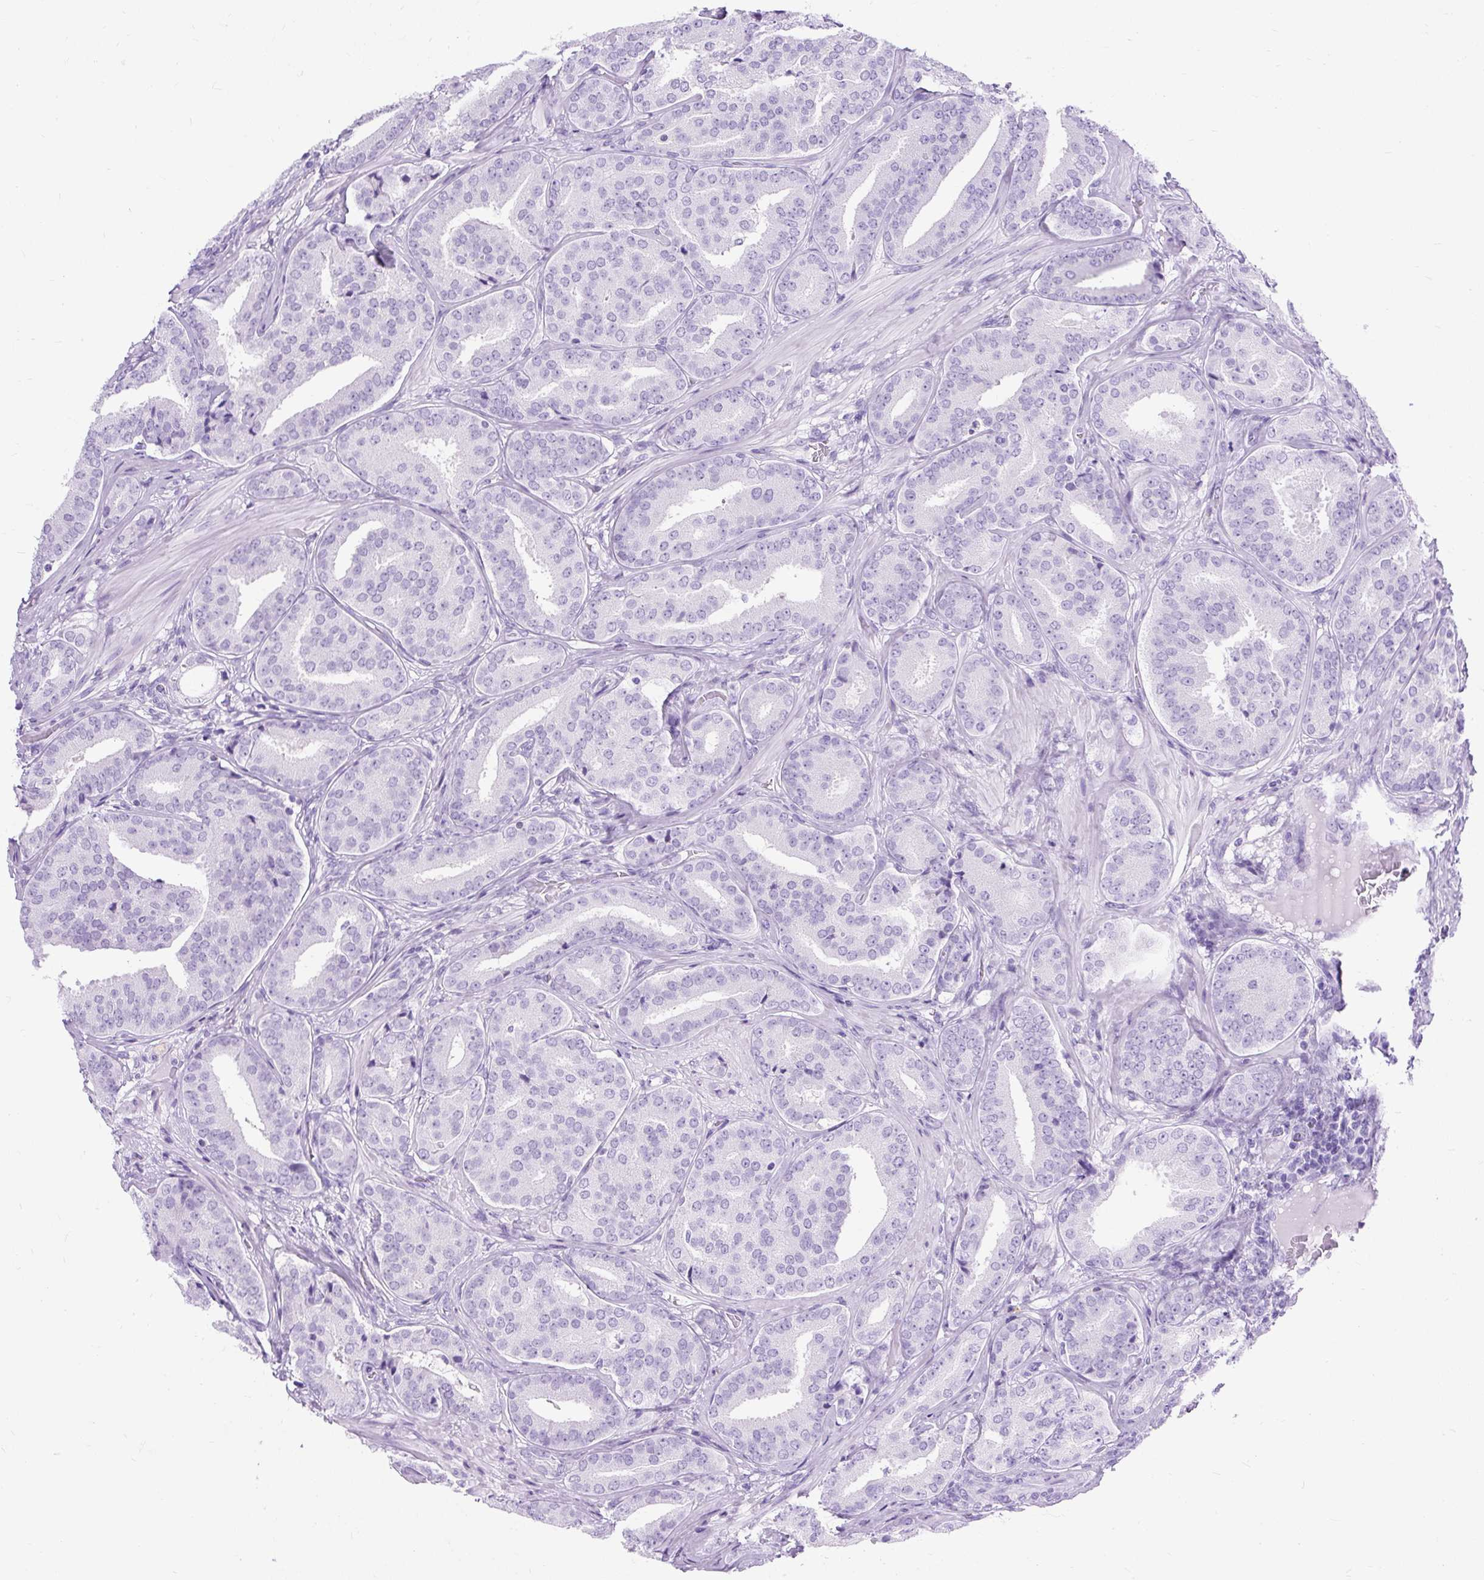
{"staining": {"intensity": "negative", "quantity": "none", "location": "none"}, "tissue": "prostate cancer", "cell_type": "Tumor cells", "image_type": "cancer", "snomed": [{"axis": "morphology", "description": "Adenocarcinoma, High grade"}, {"axis": "topography", "description": "Prostate"}], "caption": "Histopathology image shows no significant protein expression in tumor cells of prostate cancer (adenocarcinoma (high-grade)).", "gene": "PVALB", "patient": {"sex": "male", "age": 63}}